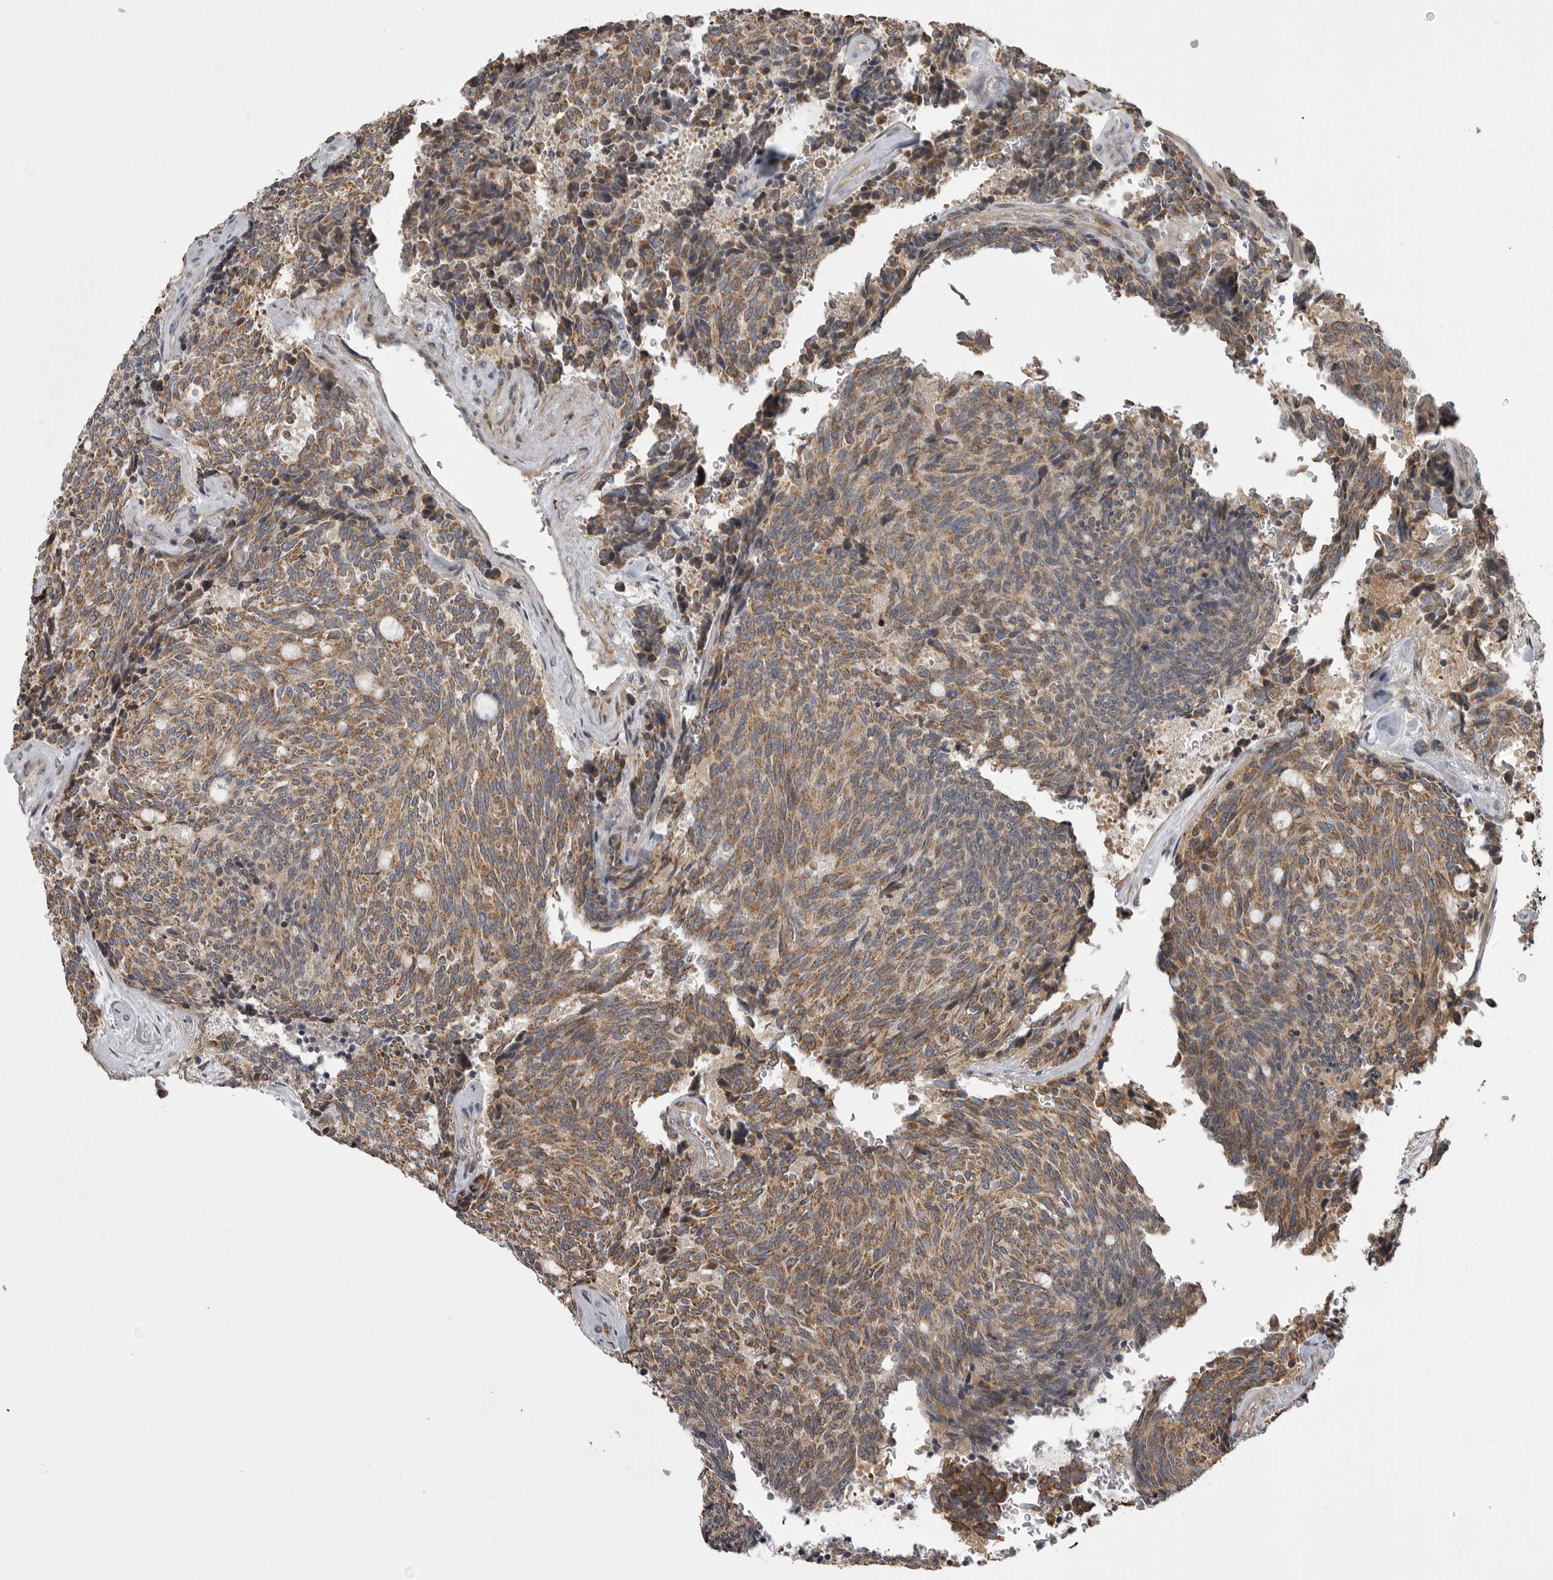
{"staining": {"intensity": "moderate", "quantity": ">75%", "location": "cytoplasmic/membranous"}, "tissue": "carcinoid", "cell_type": "Tumor cells", "image_type": "cancer", "snomed": [{"axis": "morphology", "description": "Carcinoid, malignant, NOS"}, {"axis": "topography", "description": "Pancreas"}], "caption": "The immunohistochemical stain labels moderate cytoplasmic/membranous positivity in tumor cells of carcinoid (malignant) tissue.", "gene": "ZNRF1", "patient": {"sex": "female", "age": 54}}